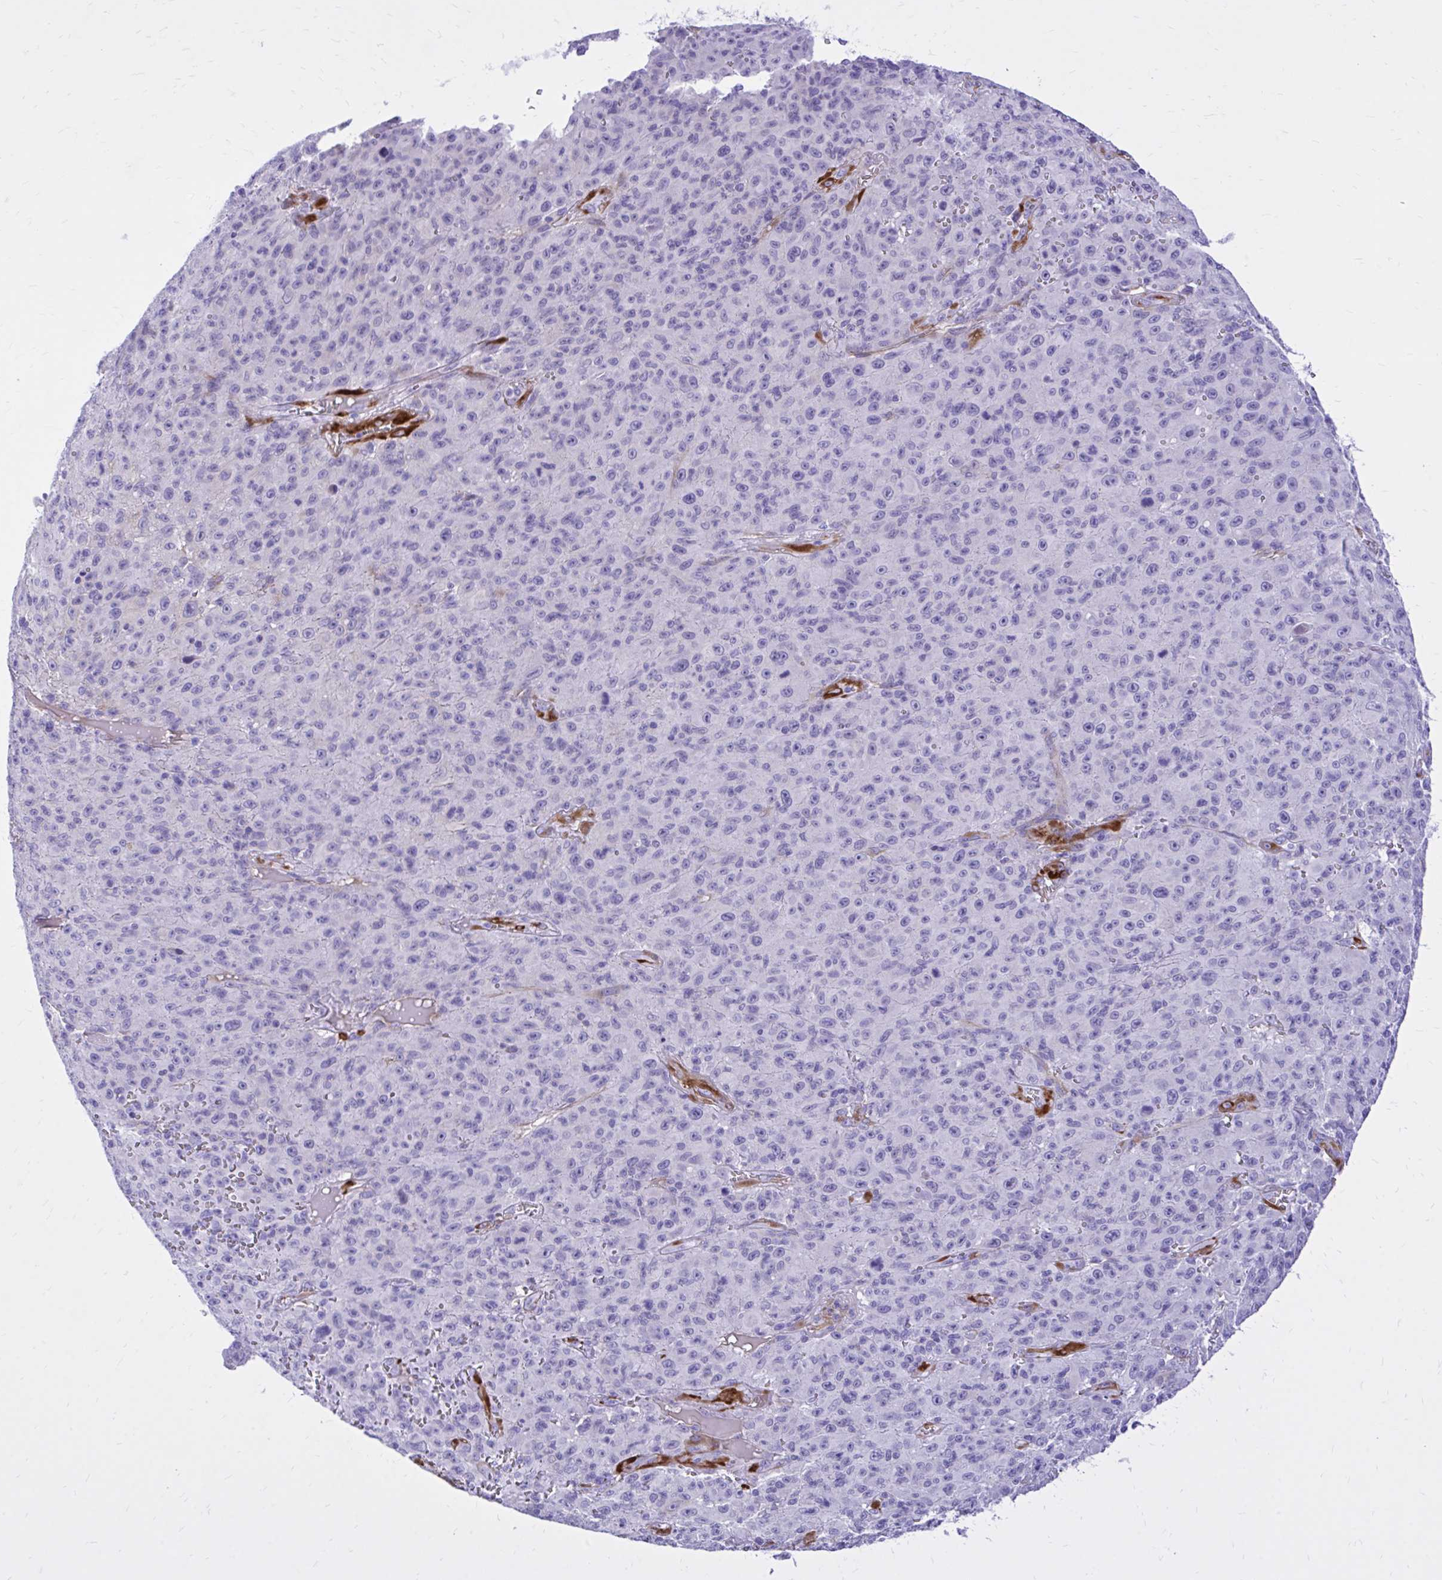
{"staining": {"intensity": "negative", "quantity": "none", "location": "none"}, "tissue": "melanoma", "cell_type": "Tumor cells", "image_type": "cancer", "snomed": [{"axis": "morphology", "description": "Malignant melanoma, NOS"}, {"axis": "topography", "description": "Skin"}], "caption": "Immunohistochemistry micrograph of human melanoma stained for a protein (brown), which displays no staining in tumor cells.", "gene": "EPB41L1", "patient": {"sex": "male", "age": 46}}